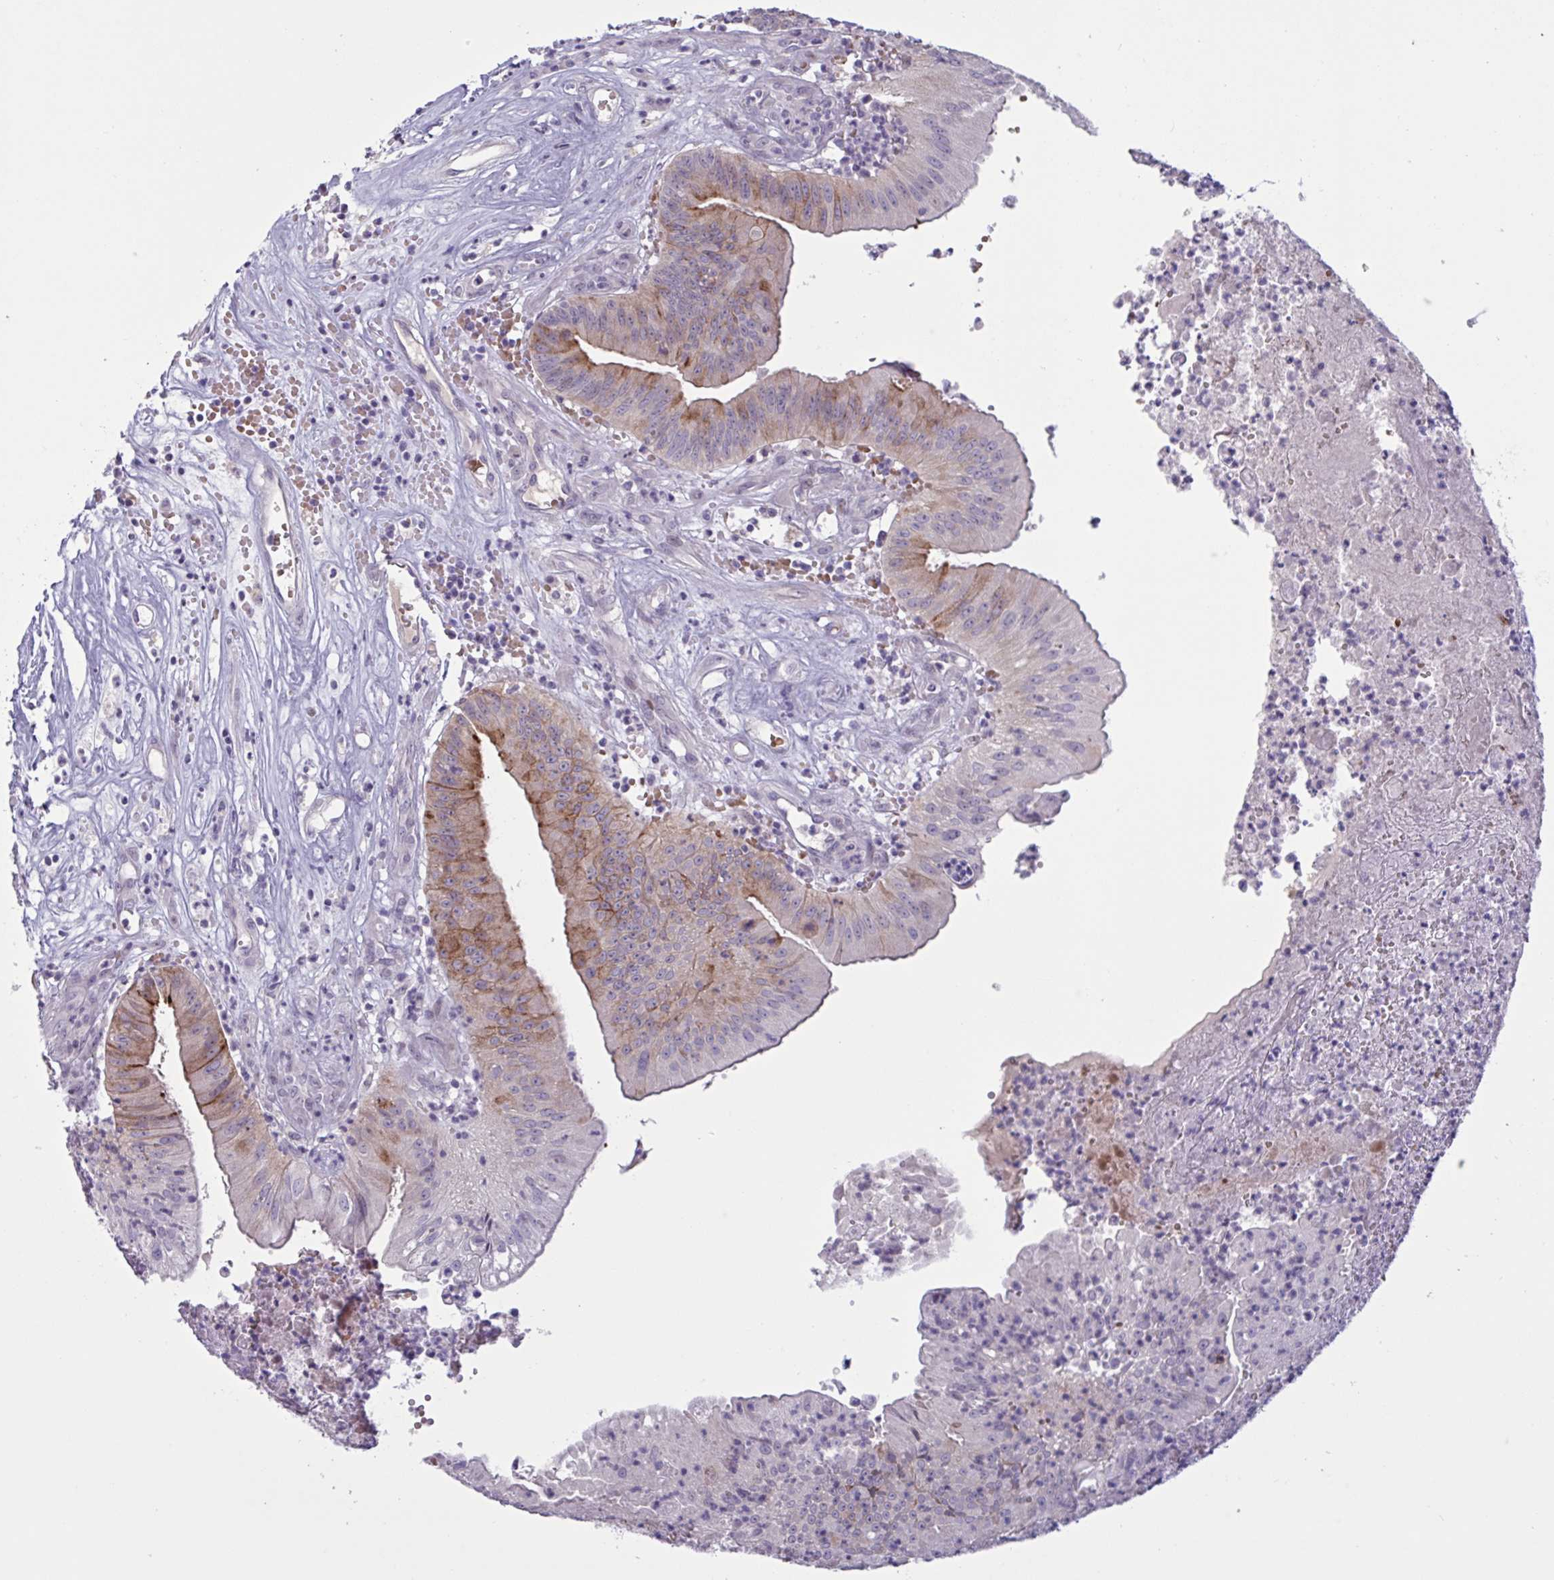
{"staining": {"intensity": "weak", "quantity": "25%-75%", "location": "cytoplasmic/membranous"}, "tissue": "head and neck cancer", "cell_type": "Tumor cells", "image_type": "cancer", "snomed": [{"axis": "morphology", "description": "Adenocarcinoma, NOS"}, {"axis": "topography", "description": "Head-Neck"}], "caption": "Head and neck cancer (adenocarcinoma) stained for a protein reveals weak cytoplasmic/membranous positivity in tumor cells.", "gene": "RFPL4B", "patient": {"sex": "male", "age": 44}}